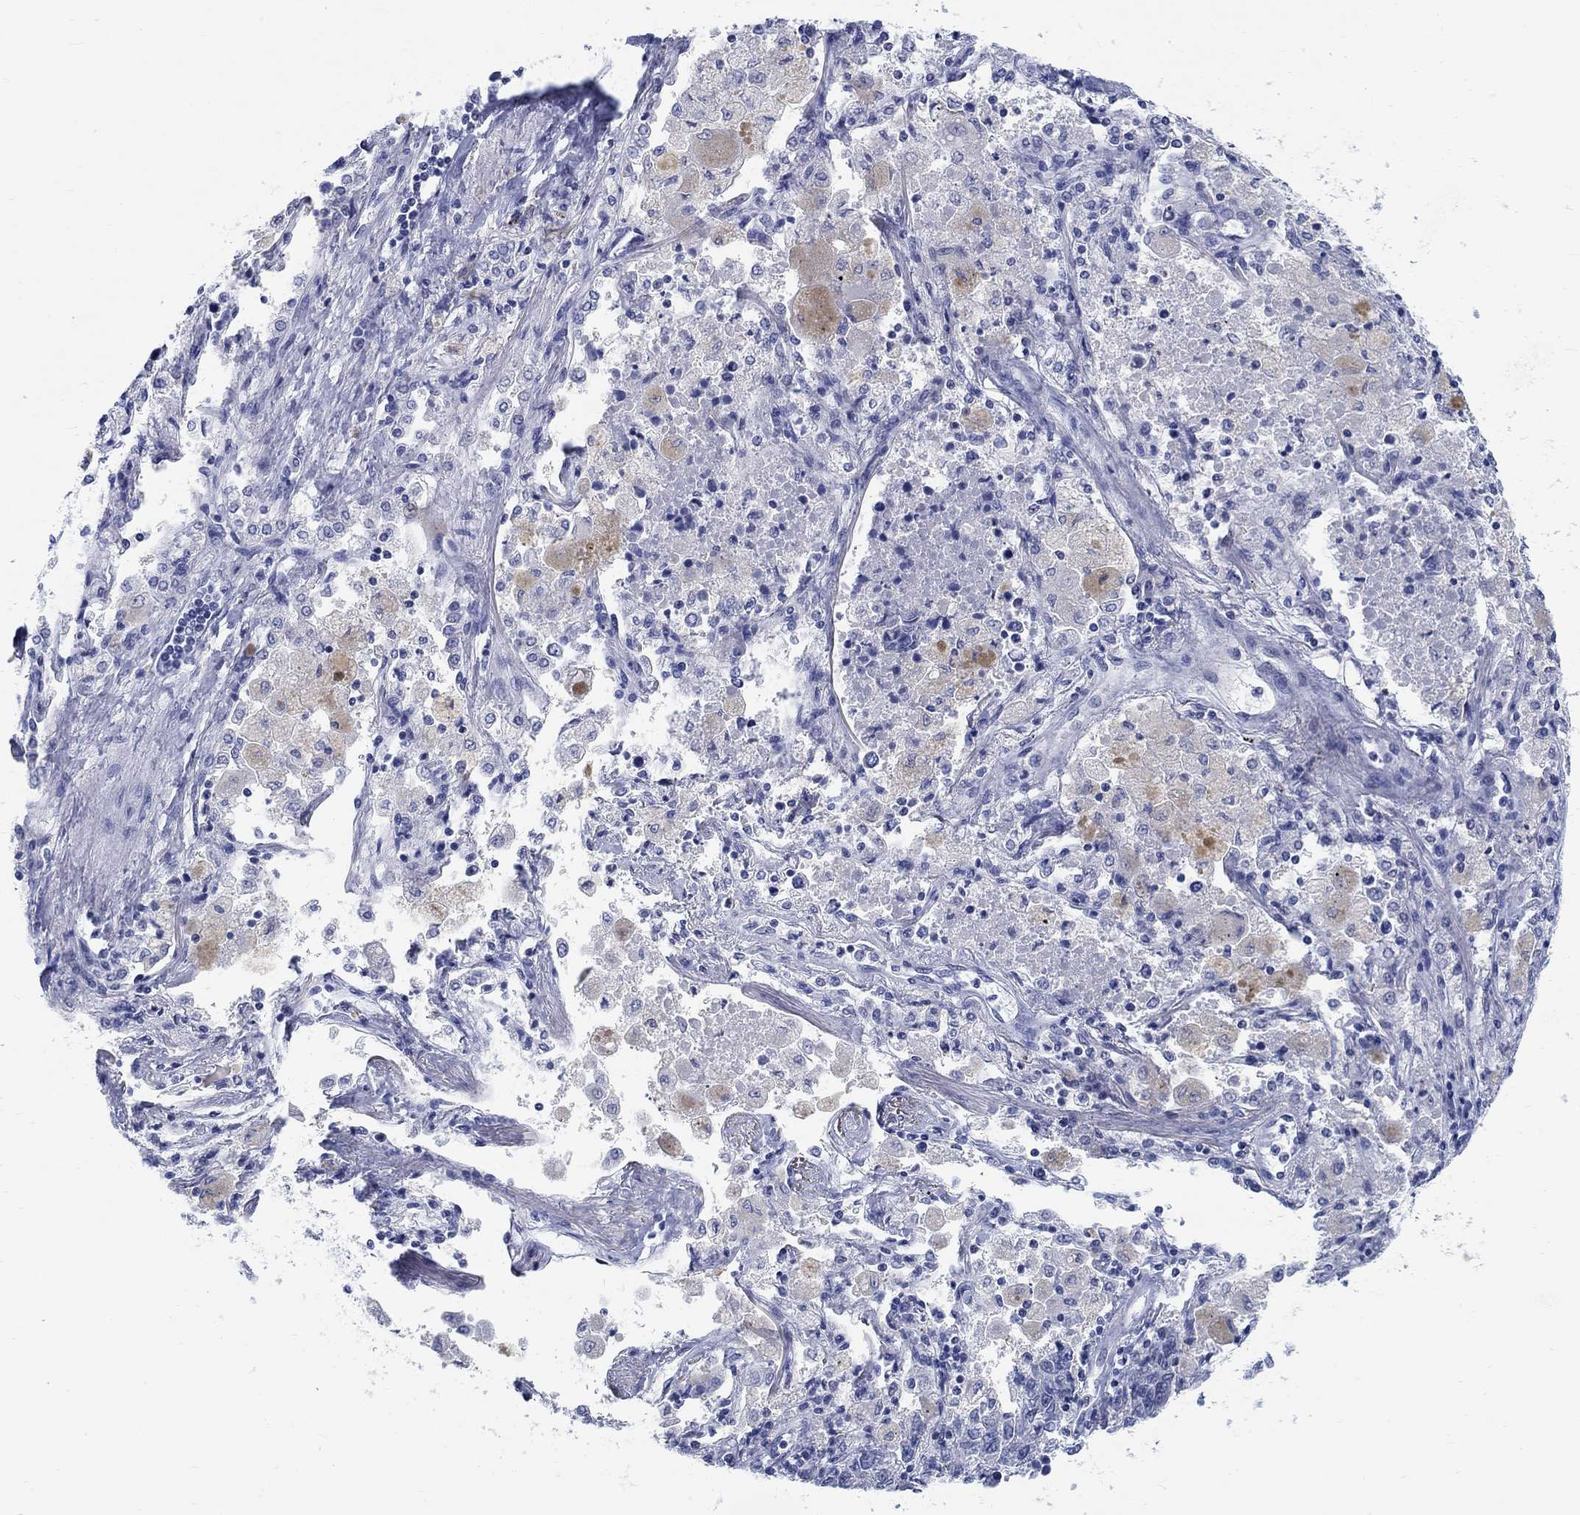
{"staining": {"intensity": "weak", "quantity": "<25%", "location": "cytoplasmic/membranous"}, "tissue": "lung cancer", "cell_type": "Tumor cells", "image_type": "cancer", "snomed": [{"axis": "morphology", "description": "Adenocarcinoma, NOS"}, {"axis": "topography", "description": "Lung"}], "caption": "Immunohistochemistry micrograph of neoplastic tissue: adenocarcinoma (lung) stained with DAB reveals no significant protein positivity in tumor cells. (Stains: DAB immunohistochemistry with hematoxylin counter stain, Microscopy: brightfield microscopy at high magnification).", "gene": "ANKS1B", "patient": {"sex": "male", "age": 49}}